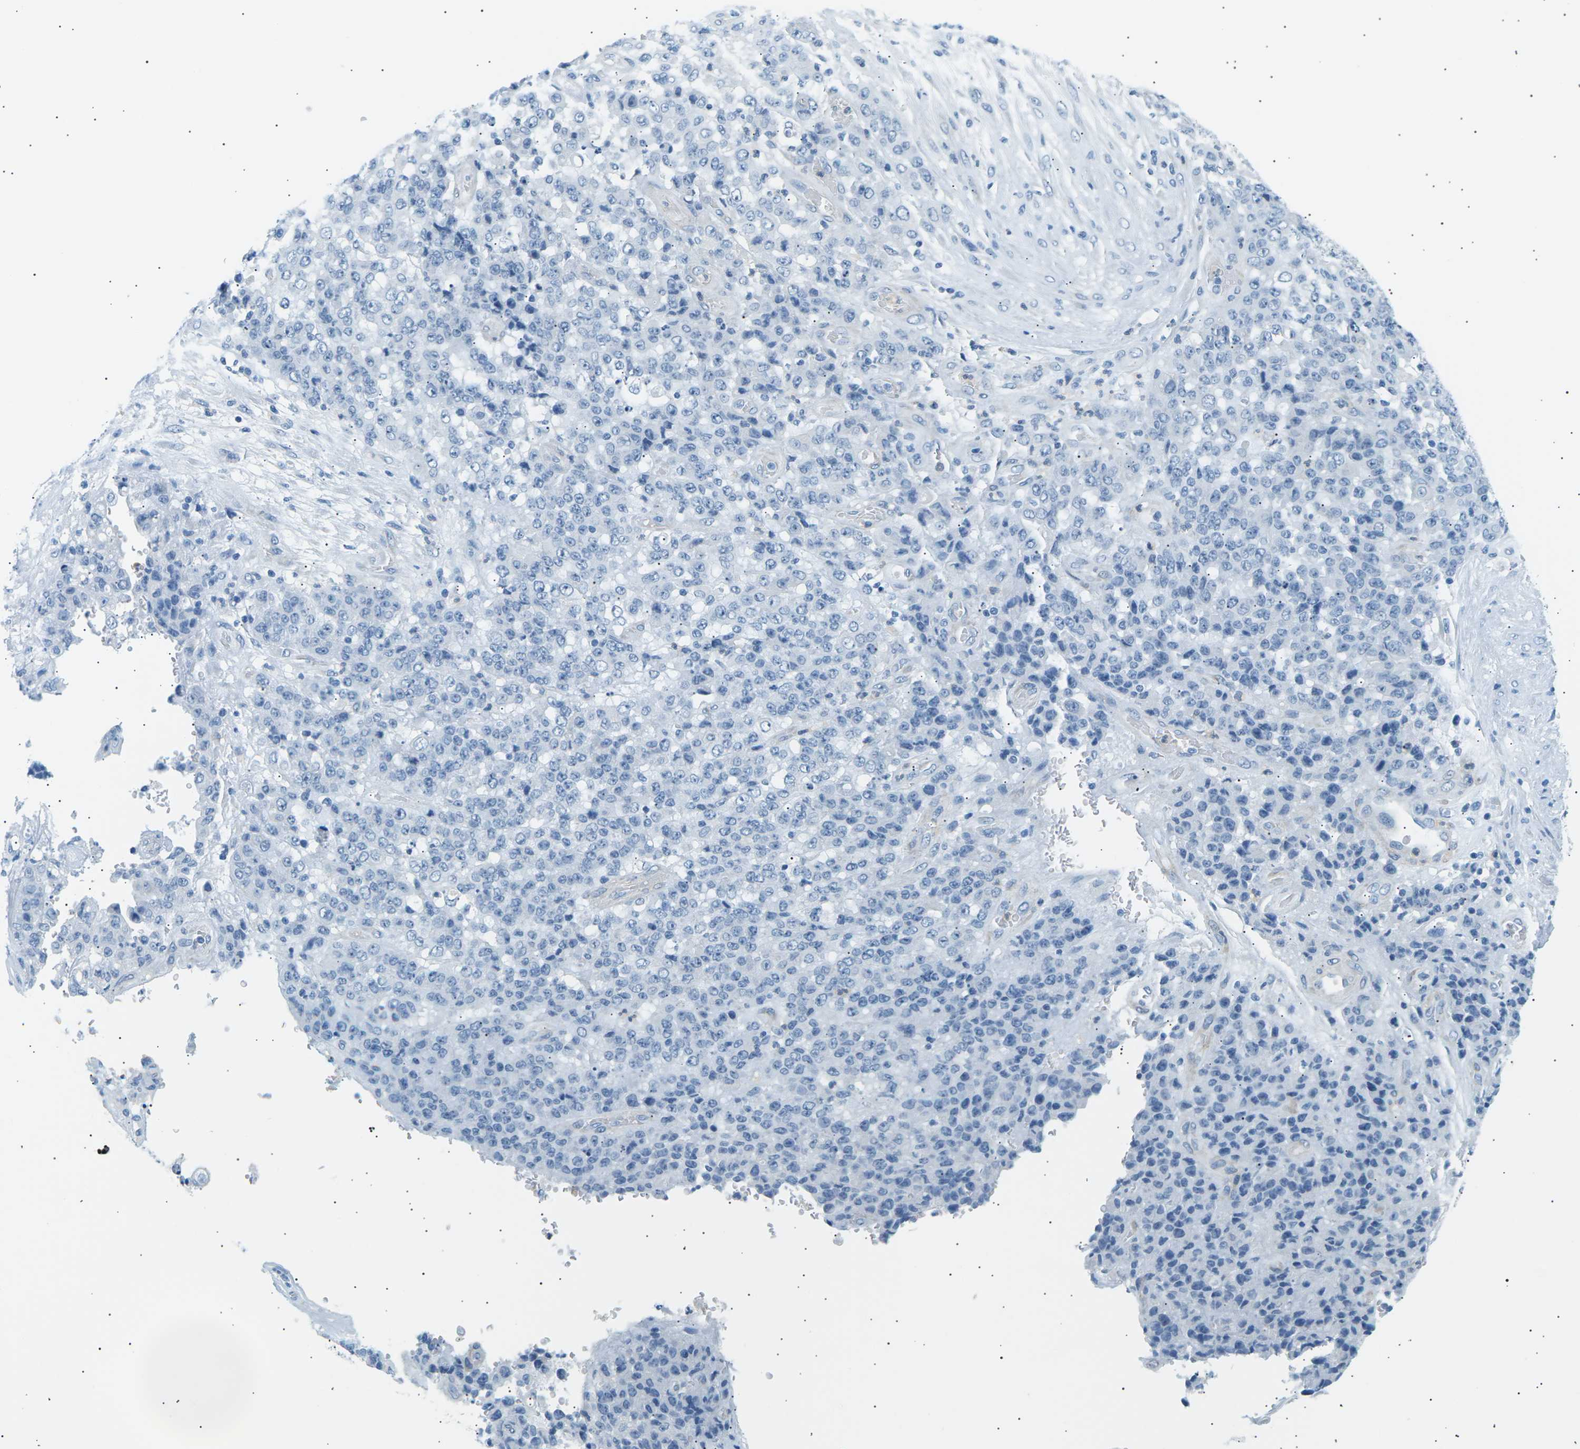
{"staining": {"intensity": "negative", "quantity": "none", "location": "none"}, "tissue": "stomach cancer", "cell_type": "Tumor cells", "image_type": "cancer", "snomed": [{"axis": "morphology", "description": "Adenocarcinoma, NOS"}, {"axis": "topography", "description": "Stomach"}], "caption": "IHC of adenocarcinoma (stomach) displays no staining in tumor cells.", "gene": "SEPTIN5", "patient": {"sex": "female", "age": 73}}